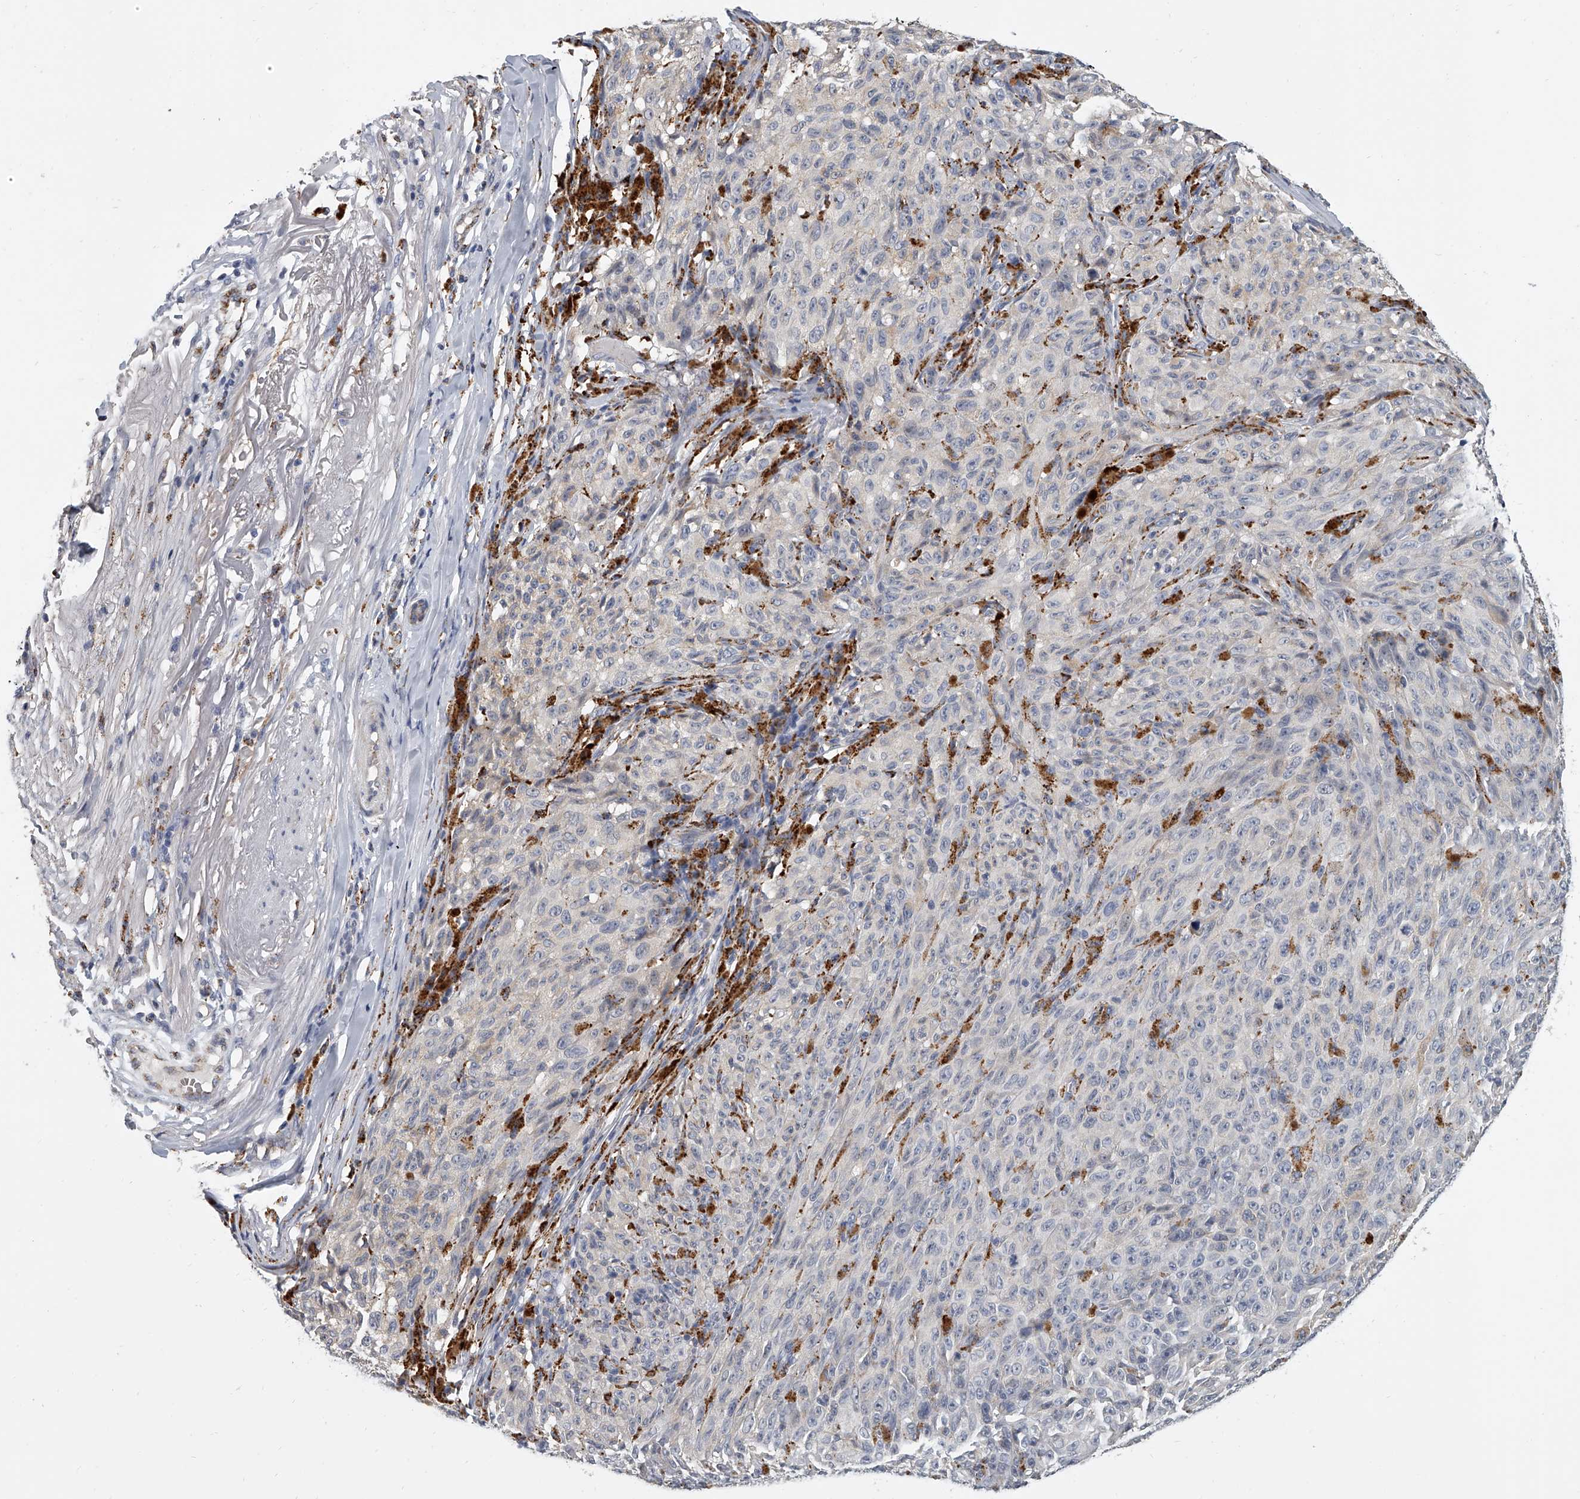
{"staining": {"intensity": "negative", "quantity": "none", "location": "none"}, "tissue": "melanoma", "cell_type": "Tumor cells", "image_type": "cancer", "snomed": [{"axis": "morphology", "description": "Malignant melanoma, NOS"}, {"axis": "topography", "description": "Skin"}], "caption": "This is an immunohistochemistry (IHC) image of human melanoma. There is no positivity in tumor cells.", "gene": "KLHL7", "patient": {"sex": "female", "age": 82}}